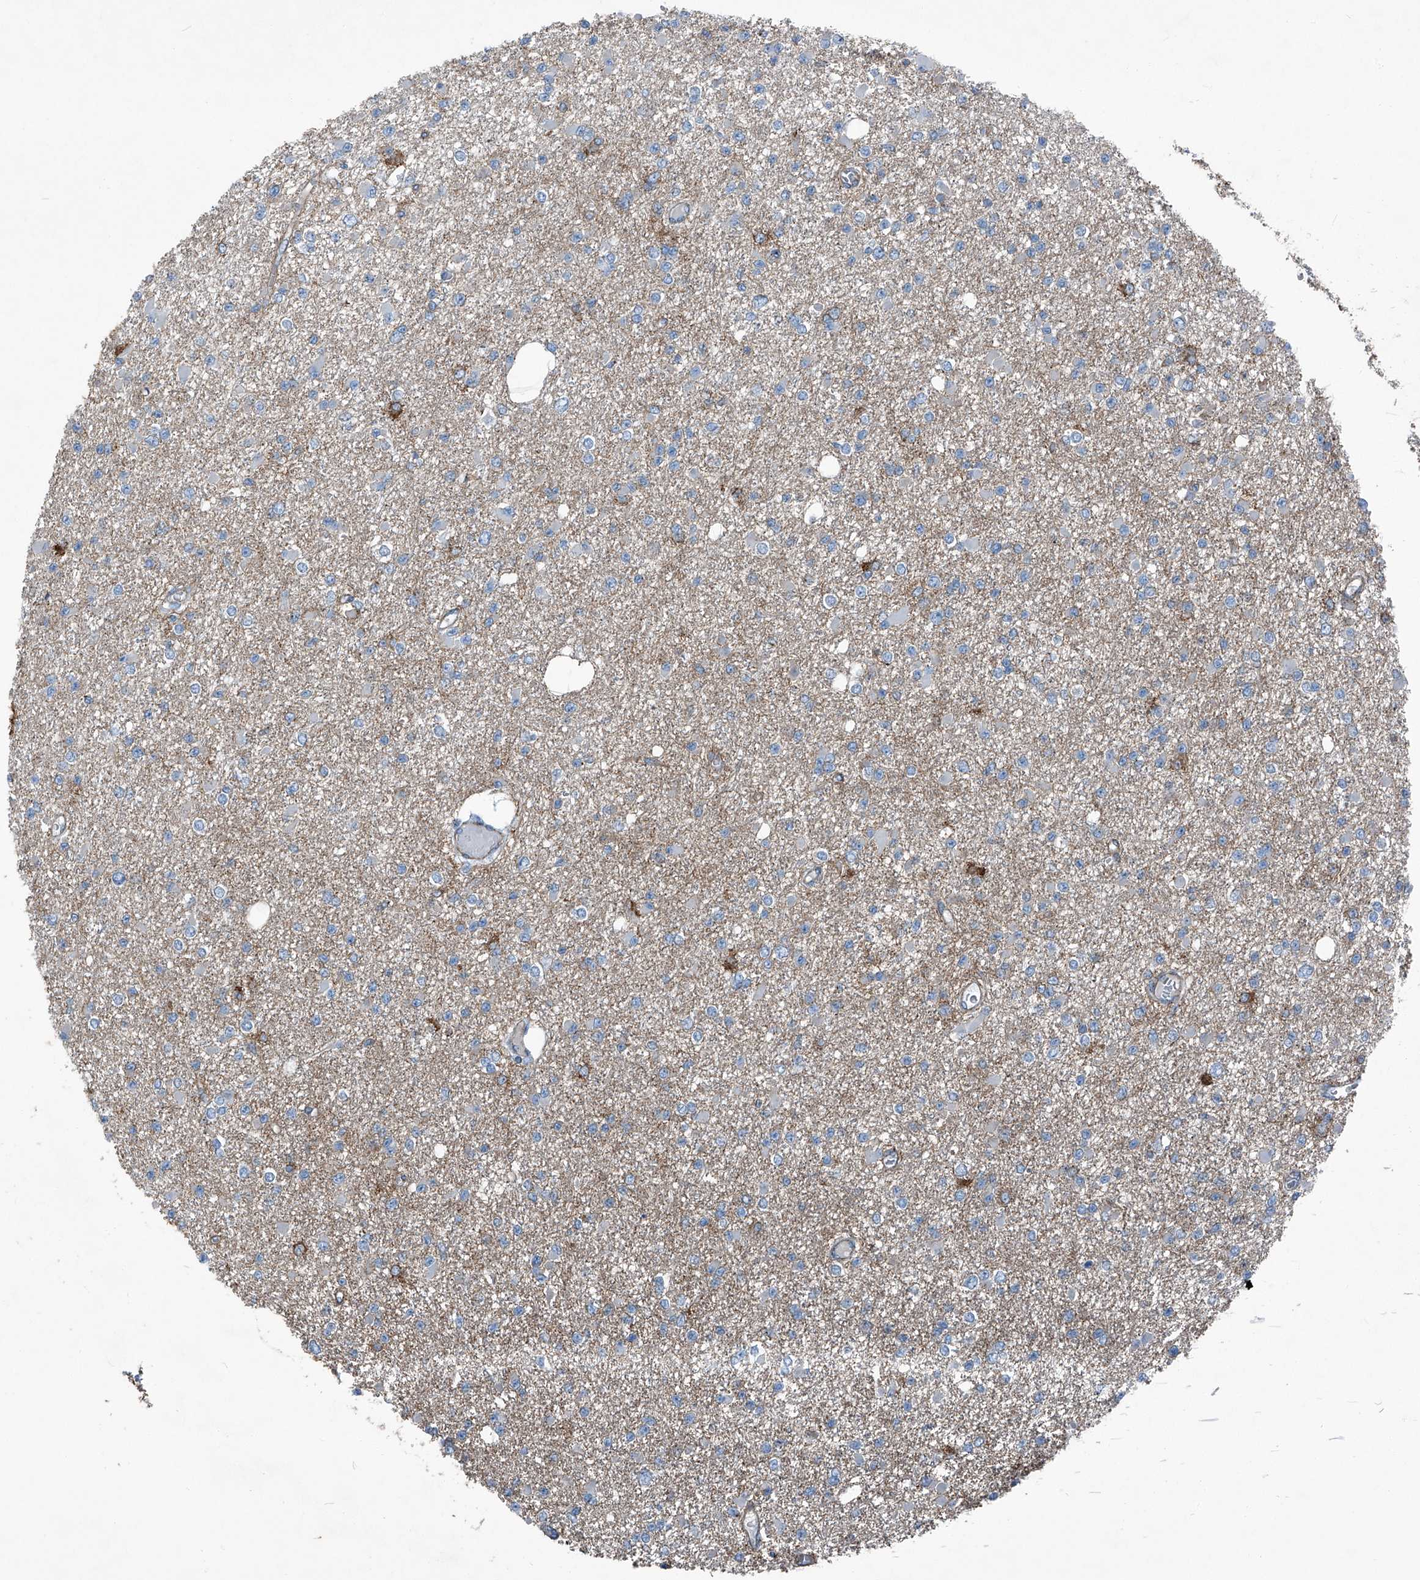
{"staining": {"intensity": "negative", "quantity": "none", "location": "none"}, "tissue": "glioma", "cell_type": "Tumor cells", "image_type": "cancer", "snomed": [{"axis": "morphology", "description": "Glioma, malignant, Low grade"}, {"axis": "topography", "description": "Brain"}], "caption": "High power microscopy histopathology image of an immunohistochemistry photomicrograph of malignant glioma (low-grade), revealing no significant staining in tumor cells.", "gene": "SEPTIN7", "patient": {"sex": "female", "age": 22}}